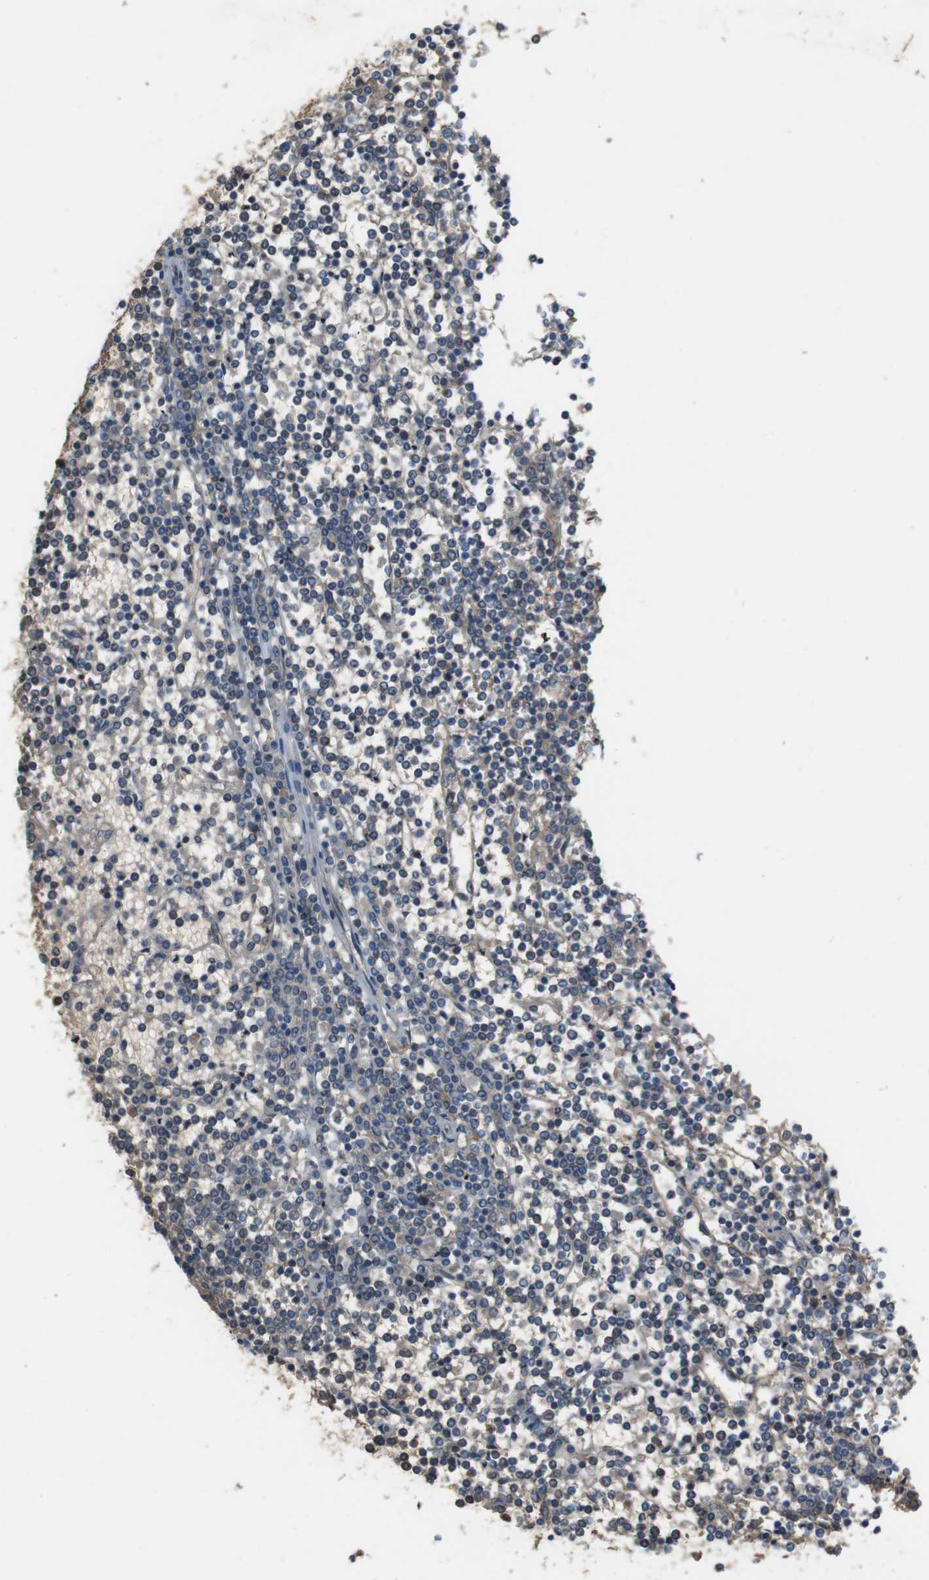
{"staining": {"intensity": "negative", "quantity": "none", "location": "none"}, "tissue": "lymphoma", "cell_type": "Tumor cells", "image_type": "cancer", "snomed": [{"axis": "morphology", "description": "Malignant lymphoma, non-Hodgkin's type, Low grade"}, {"axis": "topography", "description": "Spleen"}], "caption": "Immunohistochemistry (IHC) of lymphoma shows no positivity in tumor cells.", "gene": "ATP2B1", "patient": {"sex": "female", "age": 19}}